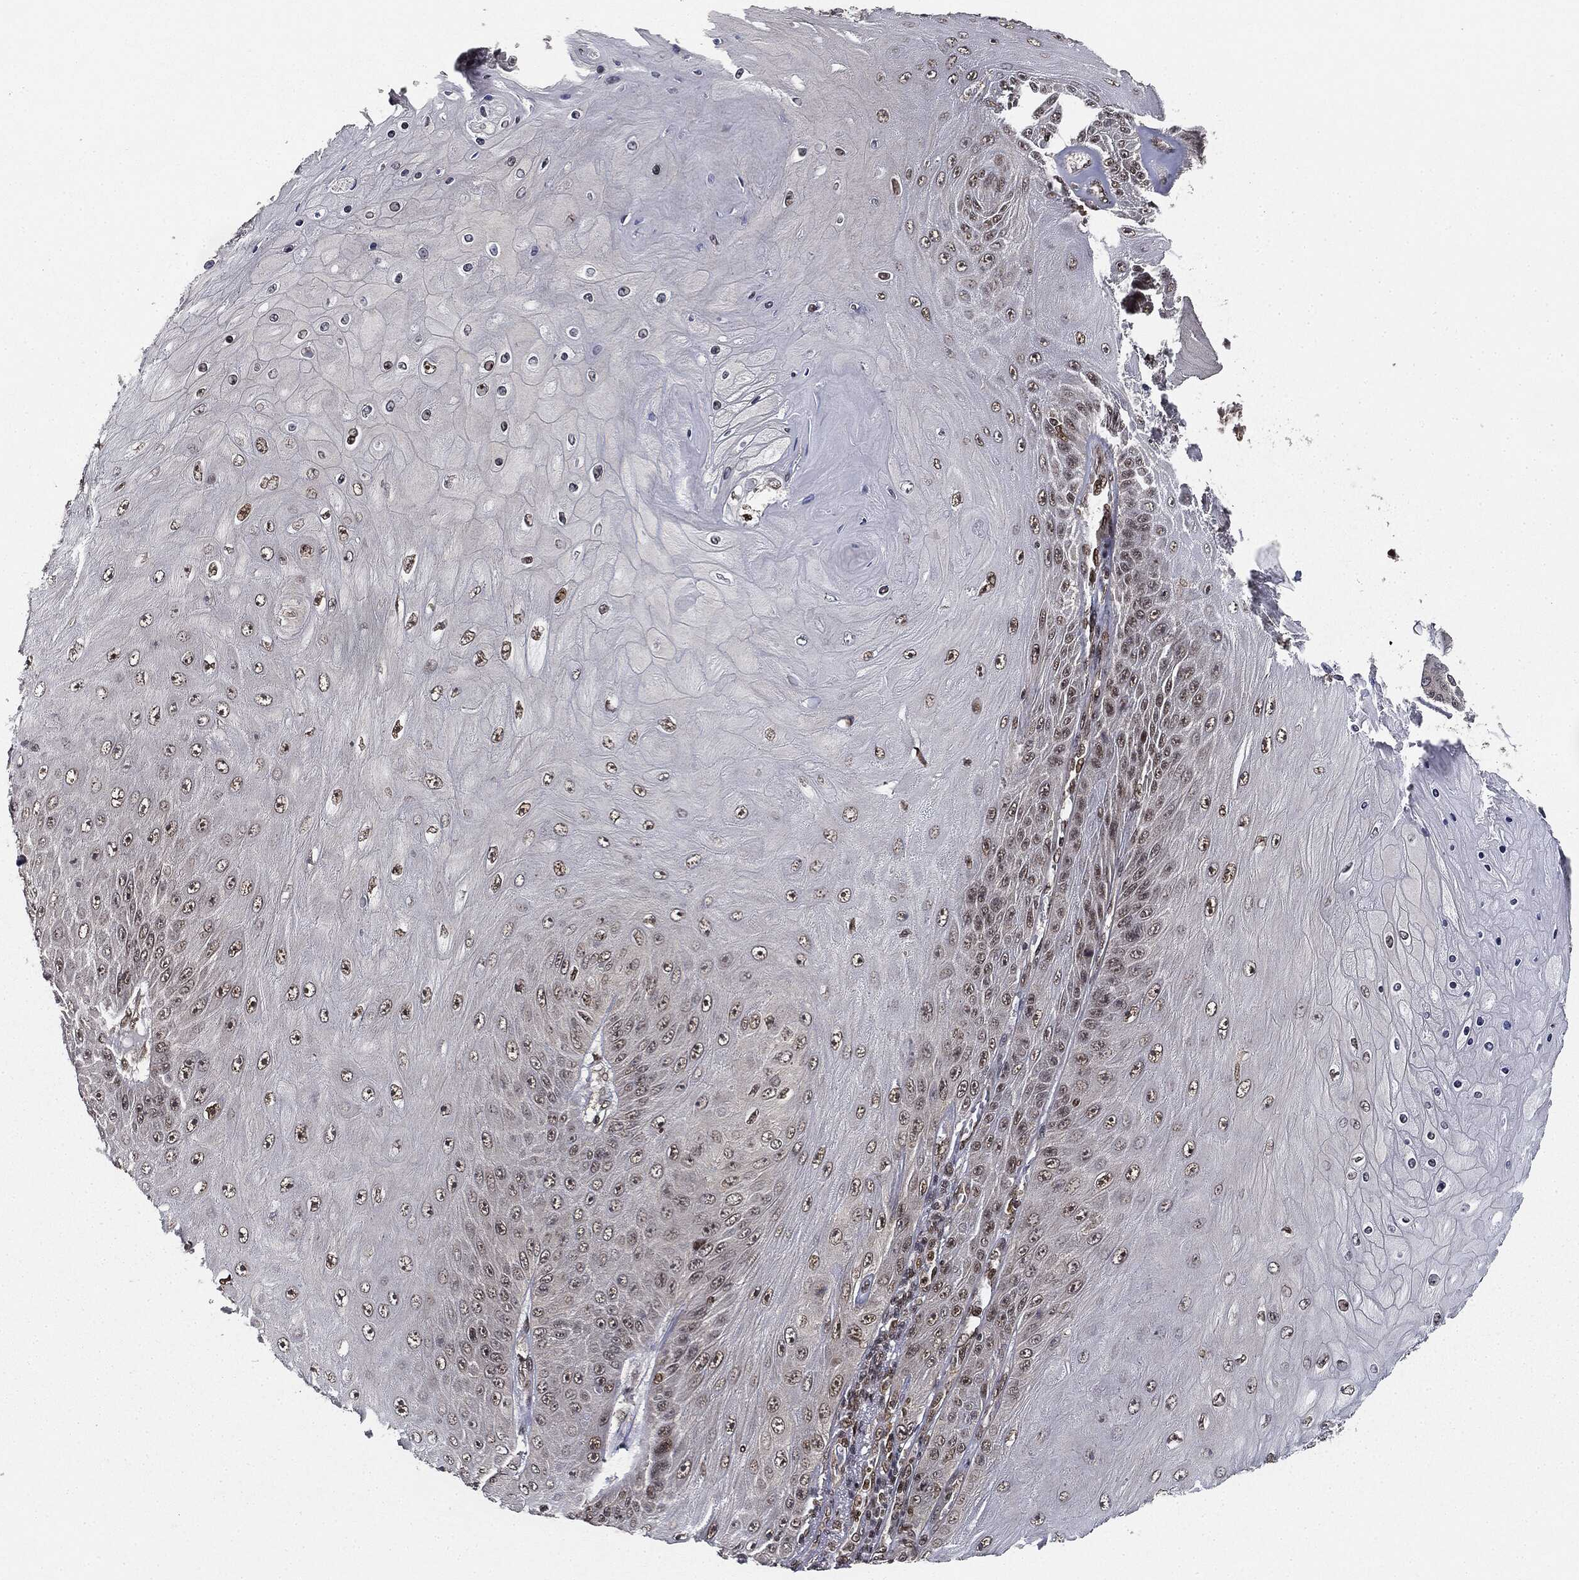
{"staining": {"intensity": "weak", "quantity": "<25%", "location": "nuclear"}, "tissue": "skin cancer", "cell_type": "Tumor cells", "image_type": "cancer", "snomed": [{"axis": "morphology", "description": "Squamous cell carcinoma, NOS"}, {"axis": "topography", "description": "Skin"}], "caption": "There is no significant expression in tumor cells of squamous cell carcinoma (skin).", "gene": "TBC1D22A", "patient": {"sex": "male", "age": 62}}